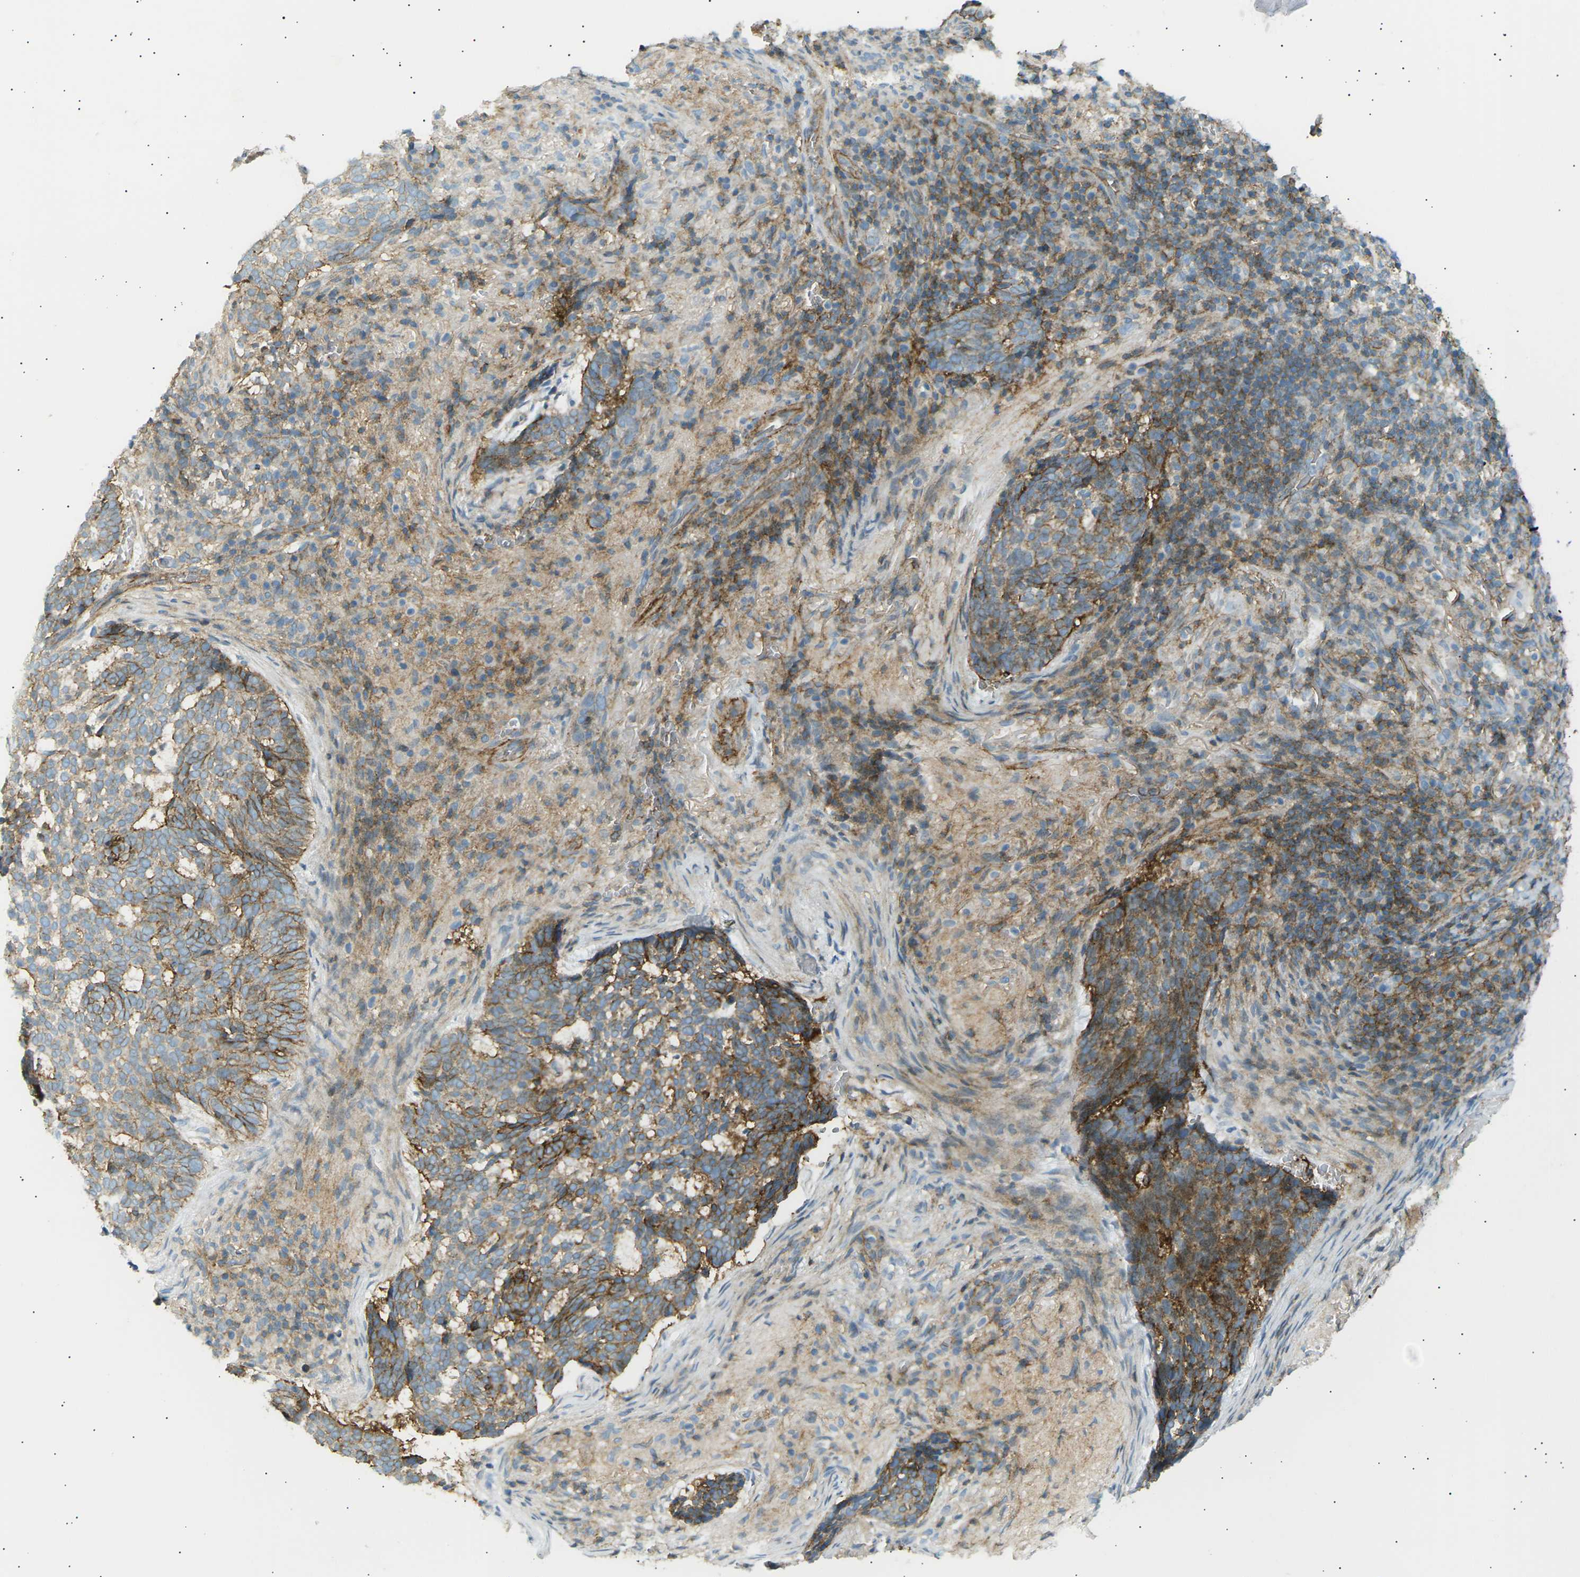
{"staining": {"intensity": "moderate", "quantity": "25%-75%", "location": "cytoplasmic/membranous"}, "tissue": "skin cancer", "cell_type": "Tumor cells", "image_type": "cancer", "snomed": [{"axis": "morphology", "description": "Basal cell carcinoma"}, {"axis": "topography", "description": "Skin"}], "caption": "Skin cancer (basal cell carcinoma) tissue displays moderate cytoplasmic/membranous positivity in about 25%-75% of tumor cells, visualized by immunohistochemistry. (DAB (3,3'-diaminobenzidine) IHC with brightfield microscopy, high magnification).", "gene": "ATP2B4", "patient": {"sex": "male", "age": 85}}